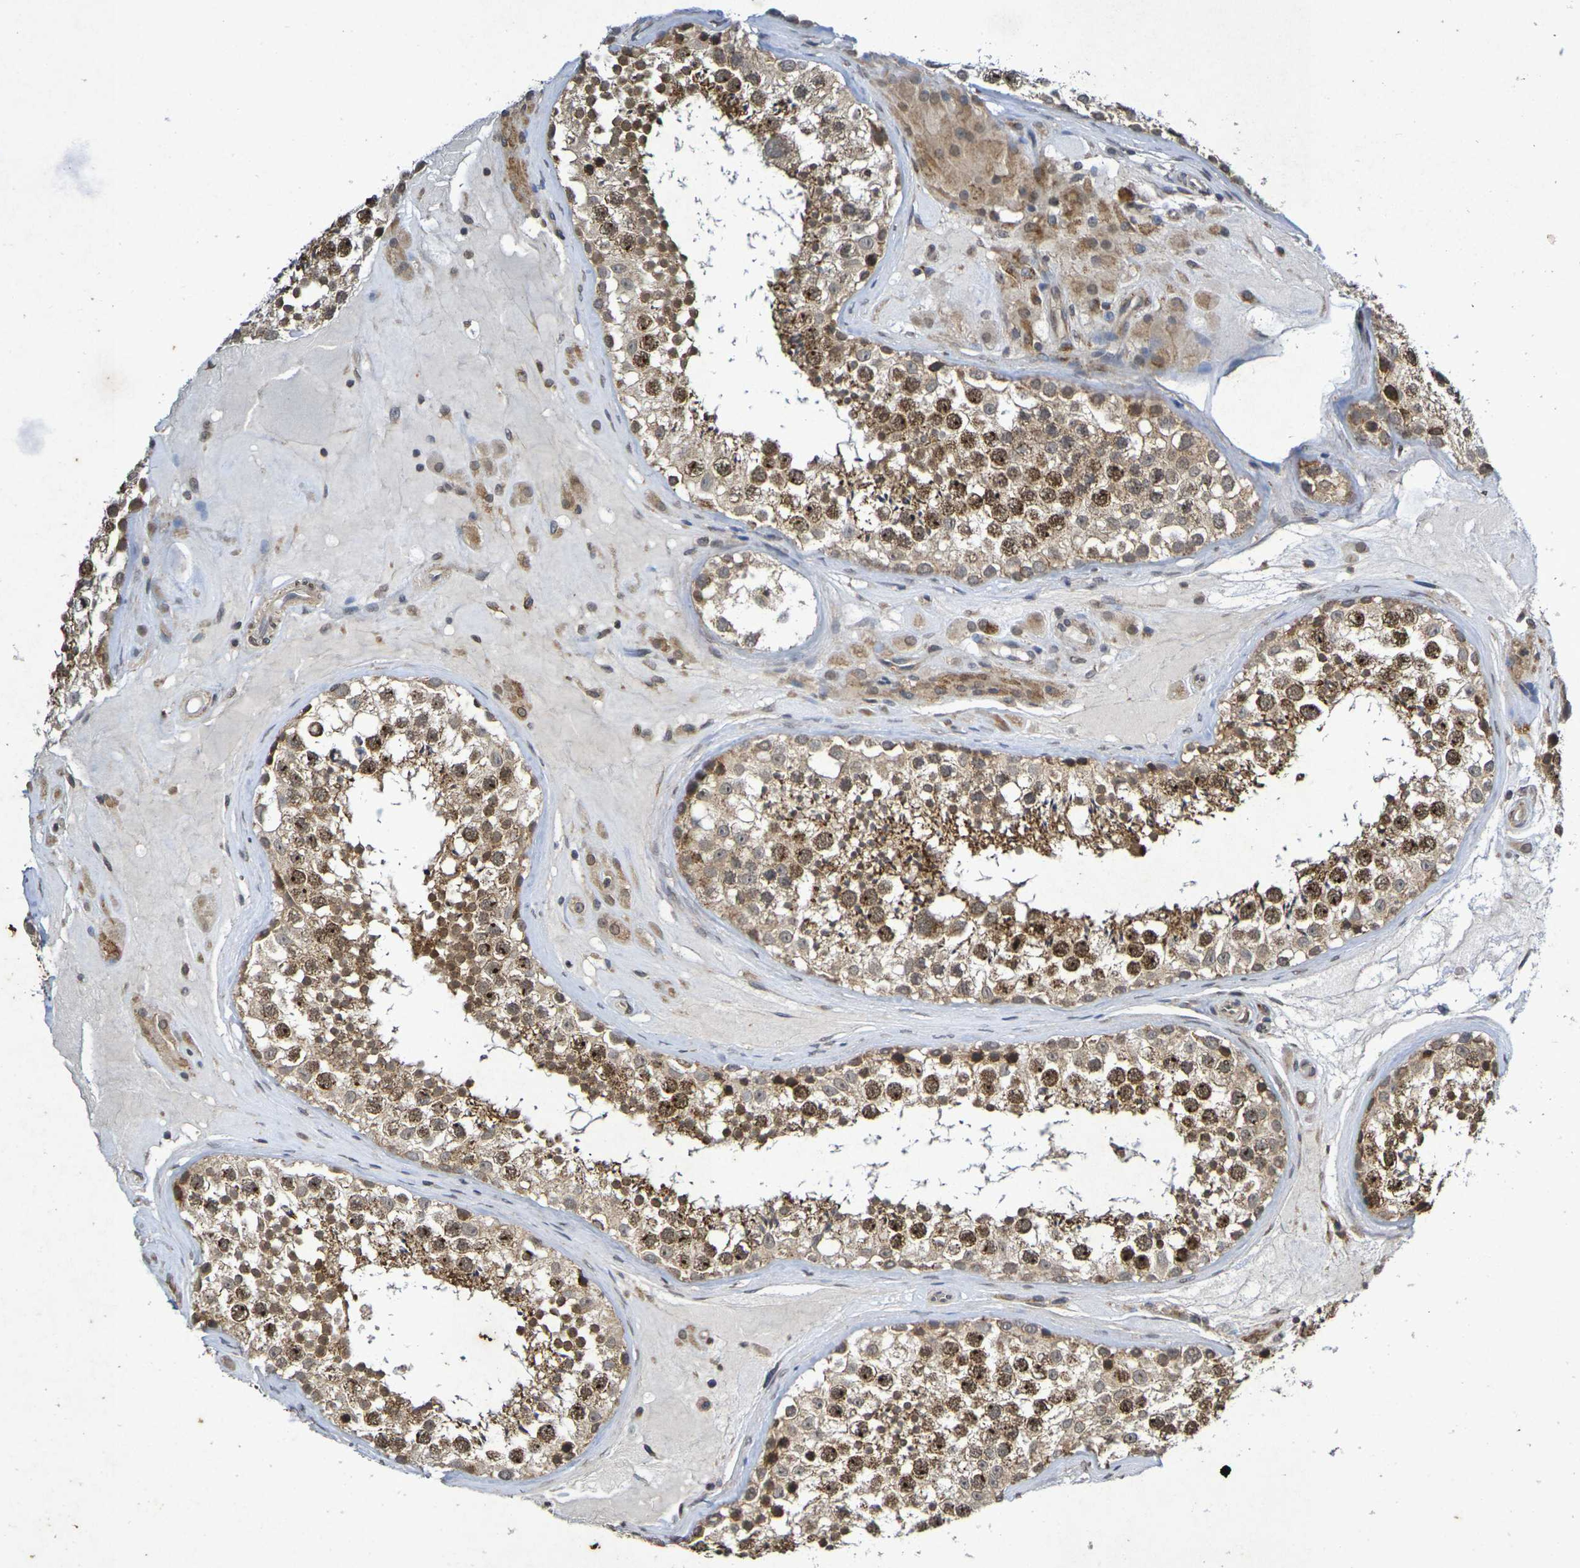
{"staining": {"intensity": "moderate", "quantity": ">75%", "location": "cytoplasmic/membranous,nuclear"}, "tissue": "testis", "cell_type": "Cells in seminiferous ducts", "image_type": "normal", "snomed": [{"axis": "morphology", "description": "Normal tissue, NOS"}, {"axis": "topography", "description": "Testis"}], "caption": "Protein expression analysis of benign human testis reveals moderate cytoplasmic/membranous,nuclear staining in about >75% of cells in seminiferous ducts.", "gene": "GUCY1A2", "patient": {"sex": "male", "age": 46}}